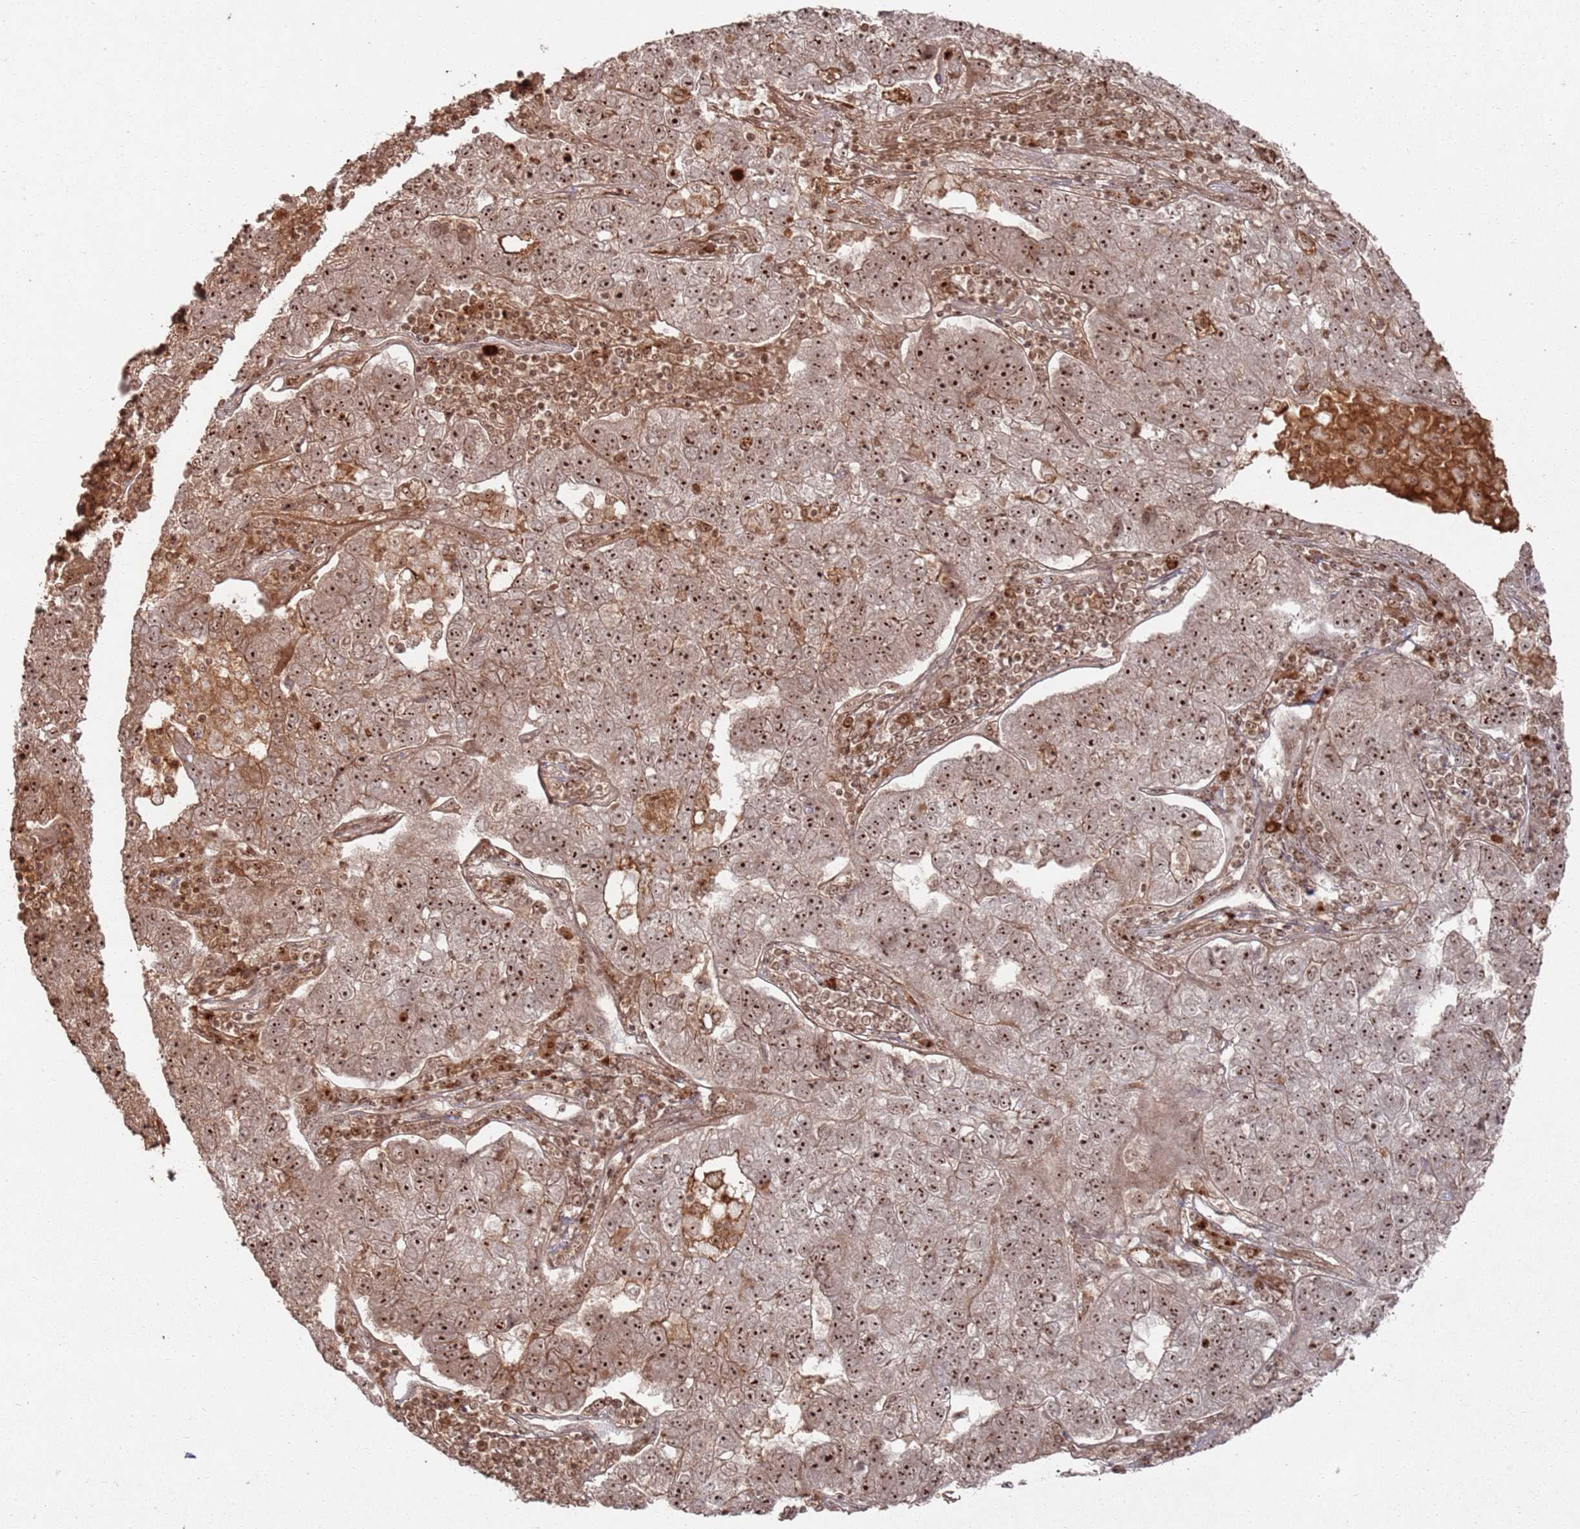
{"staining": {"intensity": "strong", "quantity": ">75%", "location": "cytoplasmic/membranous,nuclear"}, "tissue": "pancreatic cancer", "cell_type": "Tumor cells", "image_type": "cancer", "snomed": [{"axis": "morphology", "description": "Adenocarcinoma, NOS"}, {"axis": "topography", "description": "Pancreas"}], "caption": "Immunohistochemistry photomicrograph of neoplastic tissue: pancreatic cancer (adenocarcinoma) stained using immunohistochemistry (IHC) exhibits high levels of strong protein expression localized specifically in the cytoplasmic/membranous and nuclear of tumor cells, appearing as a cytoplasmic/membranous and nuclear brown color.", "gene": "UTP11", "patient": {"sex": "female", "age": 61}}